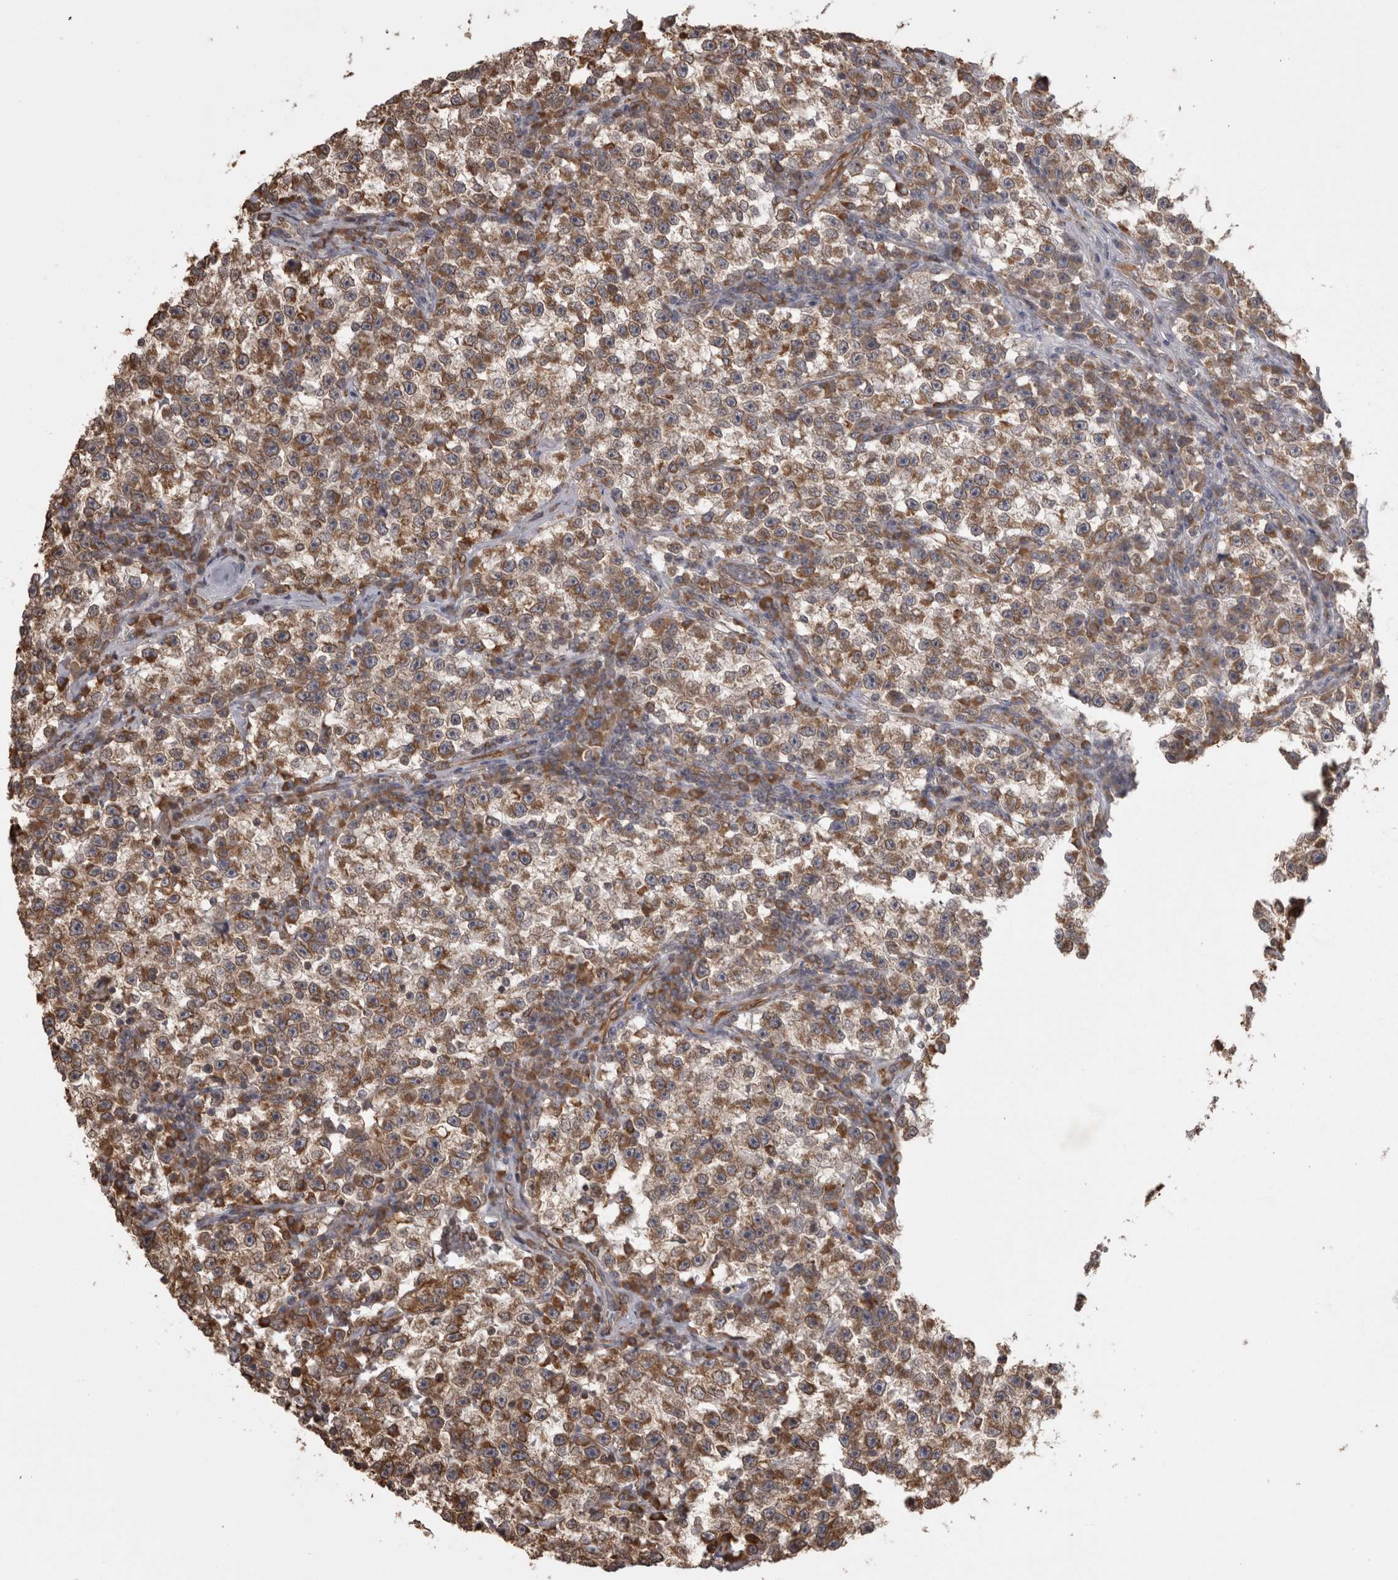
{"staining": {"intensity": "strong", "quantity": ">75%", "location": "cytoplasmic/membranous"}, "tissue": "testis cancer", "cell_type": "Tumor cells", "image_type": "cancer", "snomed": [{"axis": "morphology", "description": "Seminoma, NOS"}, {"axis": "topography", "description": "Testis"}], "caption": "Brown immunohistochemical staining in human testis cancer (seminoma) demonstrates strong cytoplasmic/membranous positivity in about >75% of tumor cells.", "gene": "PON2", "patient": {"sex": "male", "age": 22}}